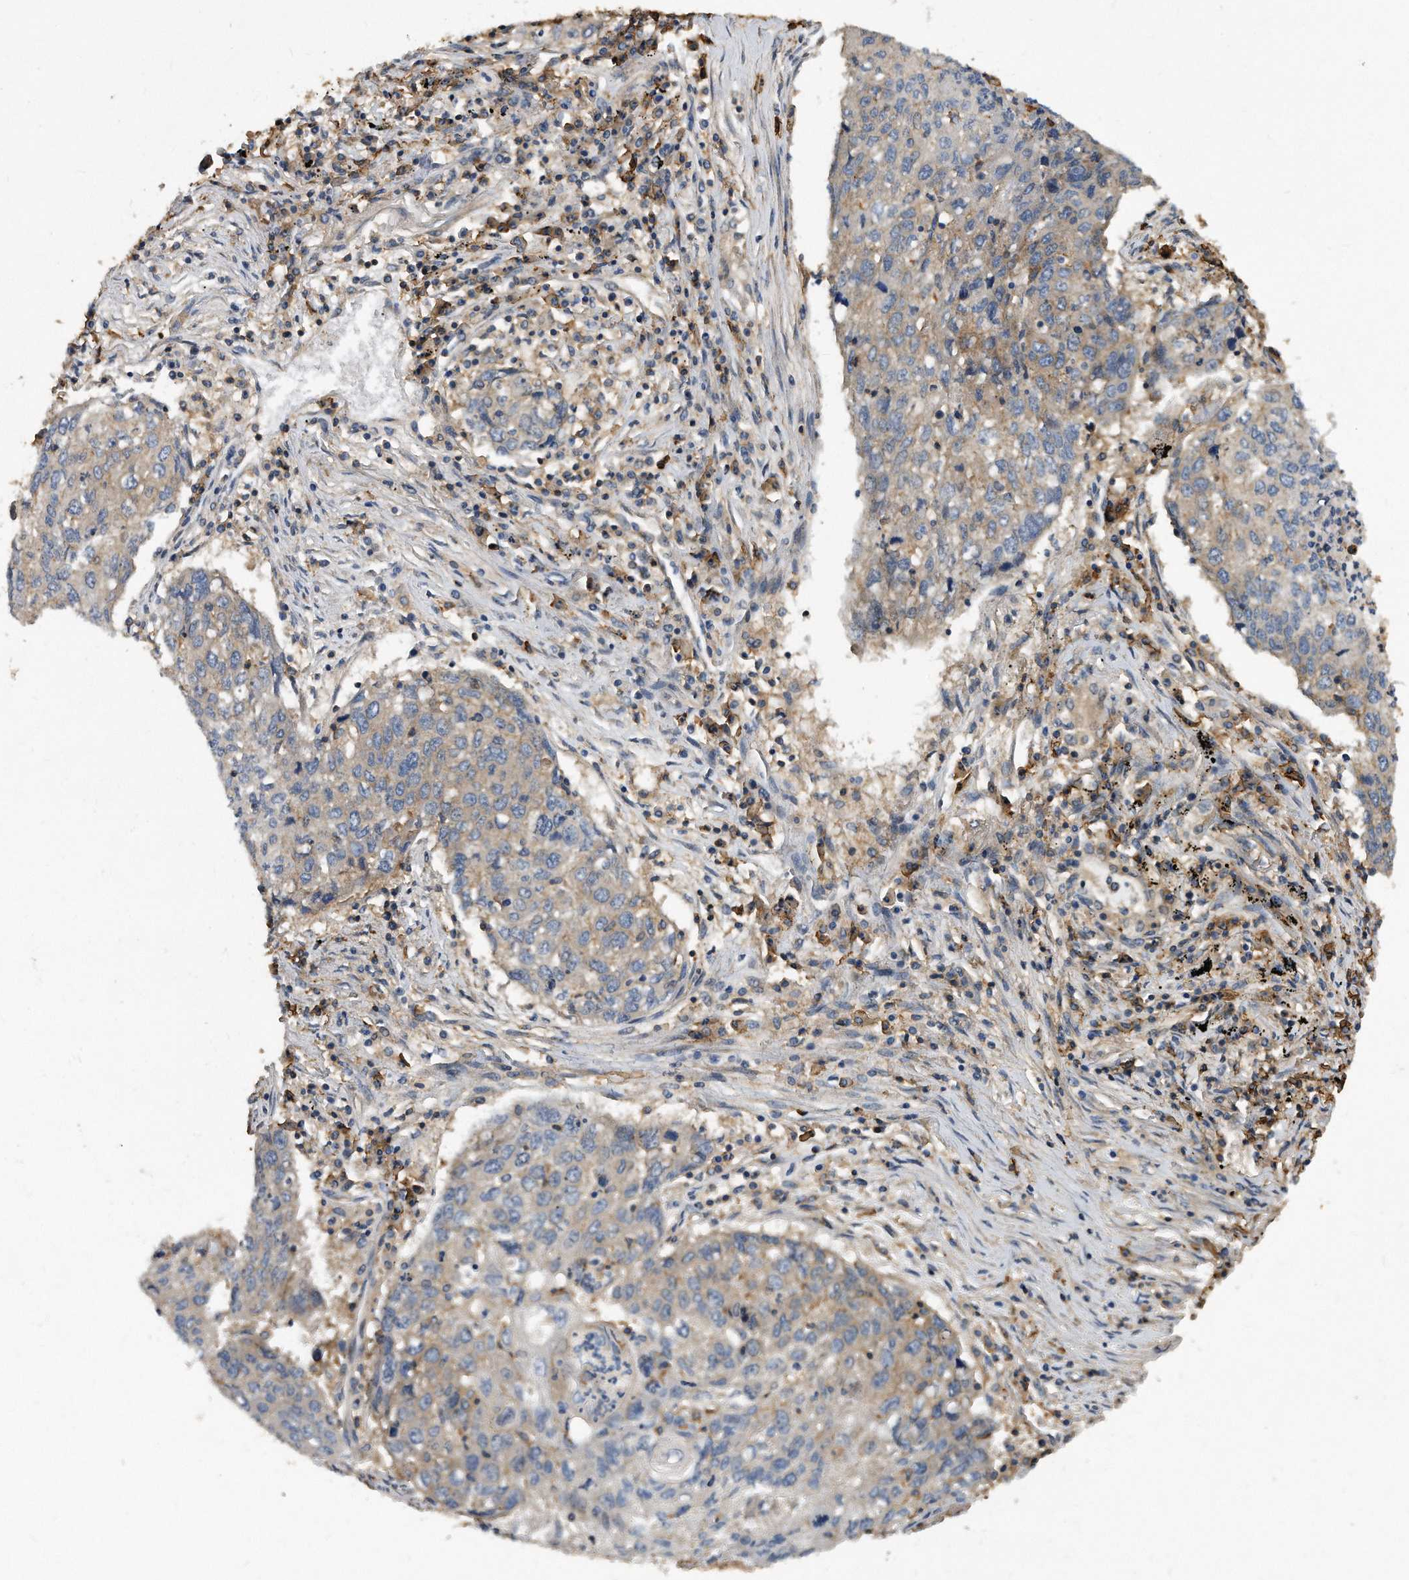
{"staining": {"intensity": "weak", "quantity": "<25%", "location": "cytoplasmic/membranous"}, "tissue": "lung cancer", "cell_type": "Tumor cells", "image_type": "cancer", "snomed": [{"axis": "morphology", "description": "Squamous cell carcinoma, NOS"}, {"axis": "topography", "description": "Lung"}], "caption": "The photomicrograph shows no staining of tumor cells in lung cancer (squamous cell carcinoma).", "gene": "ATG5", "patient": {"sex": "female", "age": 63}}